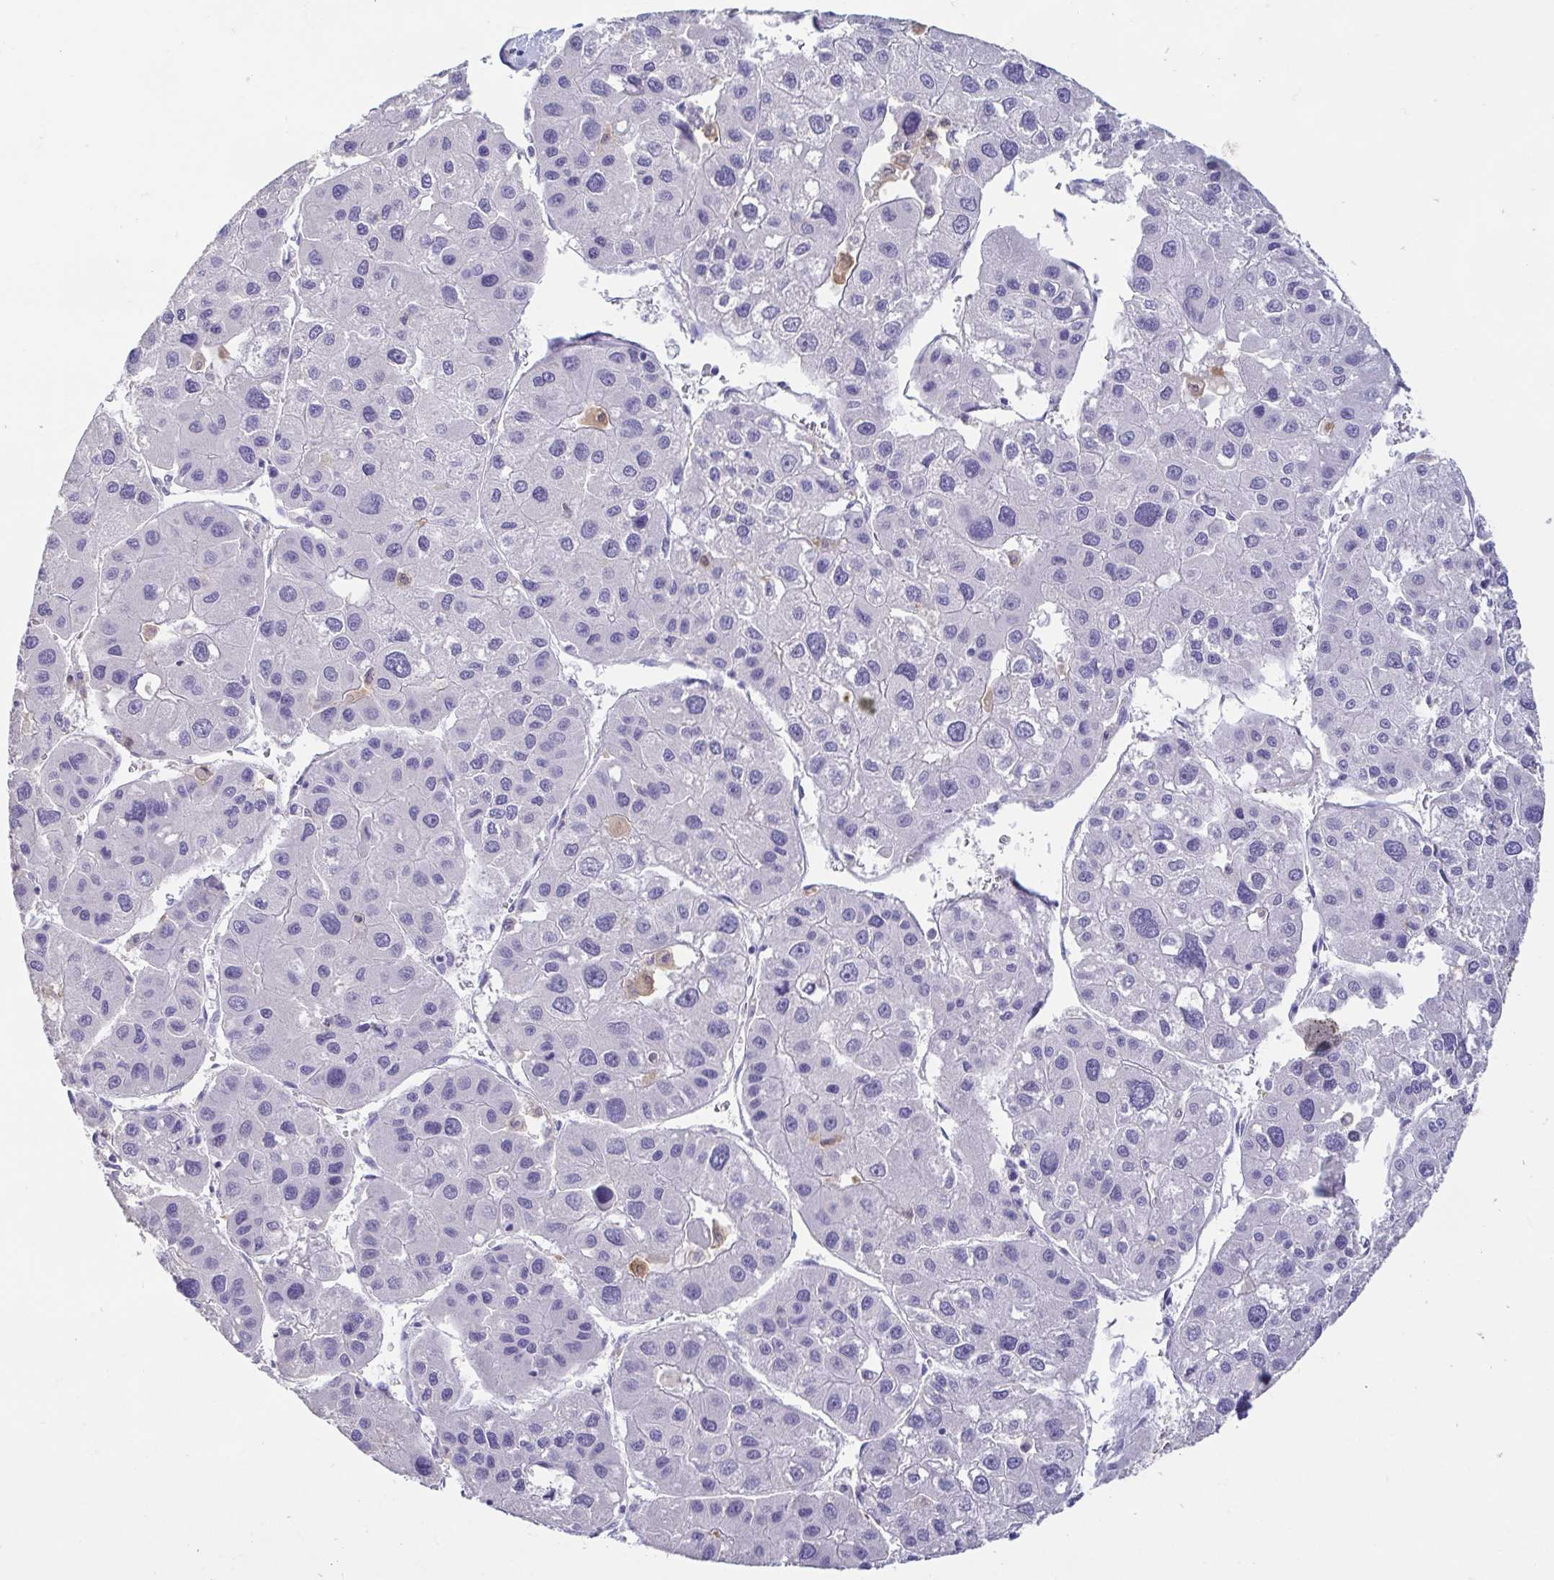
{"staining": {"intensity": "negative", "quantity": "none", "location": "none"}, "tissue": "liver cancer", "cell_type": "Tumor cells", "image_type": "cancer", "snomed": [{"axis": "morphology", "description": "Carcinoma, Hepatocellular, NOS"}, {"axis": "topography", "description": "Liver"}], "caption": "An image of human liver cancer is negative for staining in tumor cells.", "gene": "FABP3", "patient": {"sex": "male", "age": 73}}